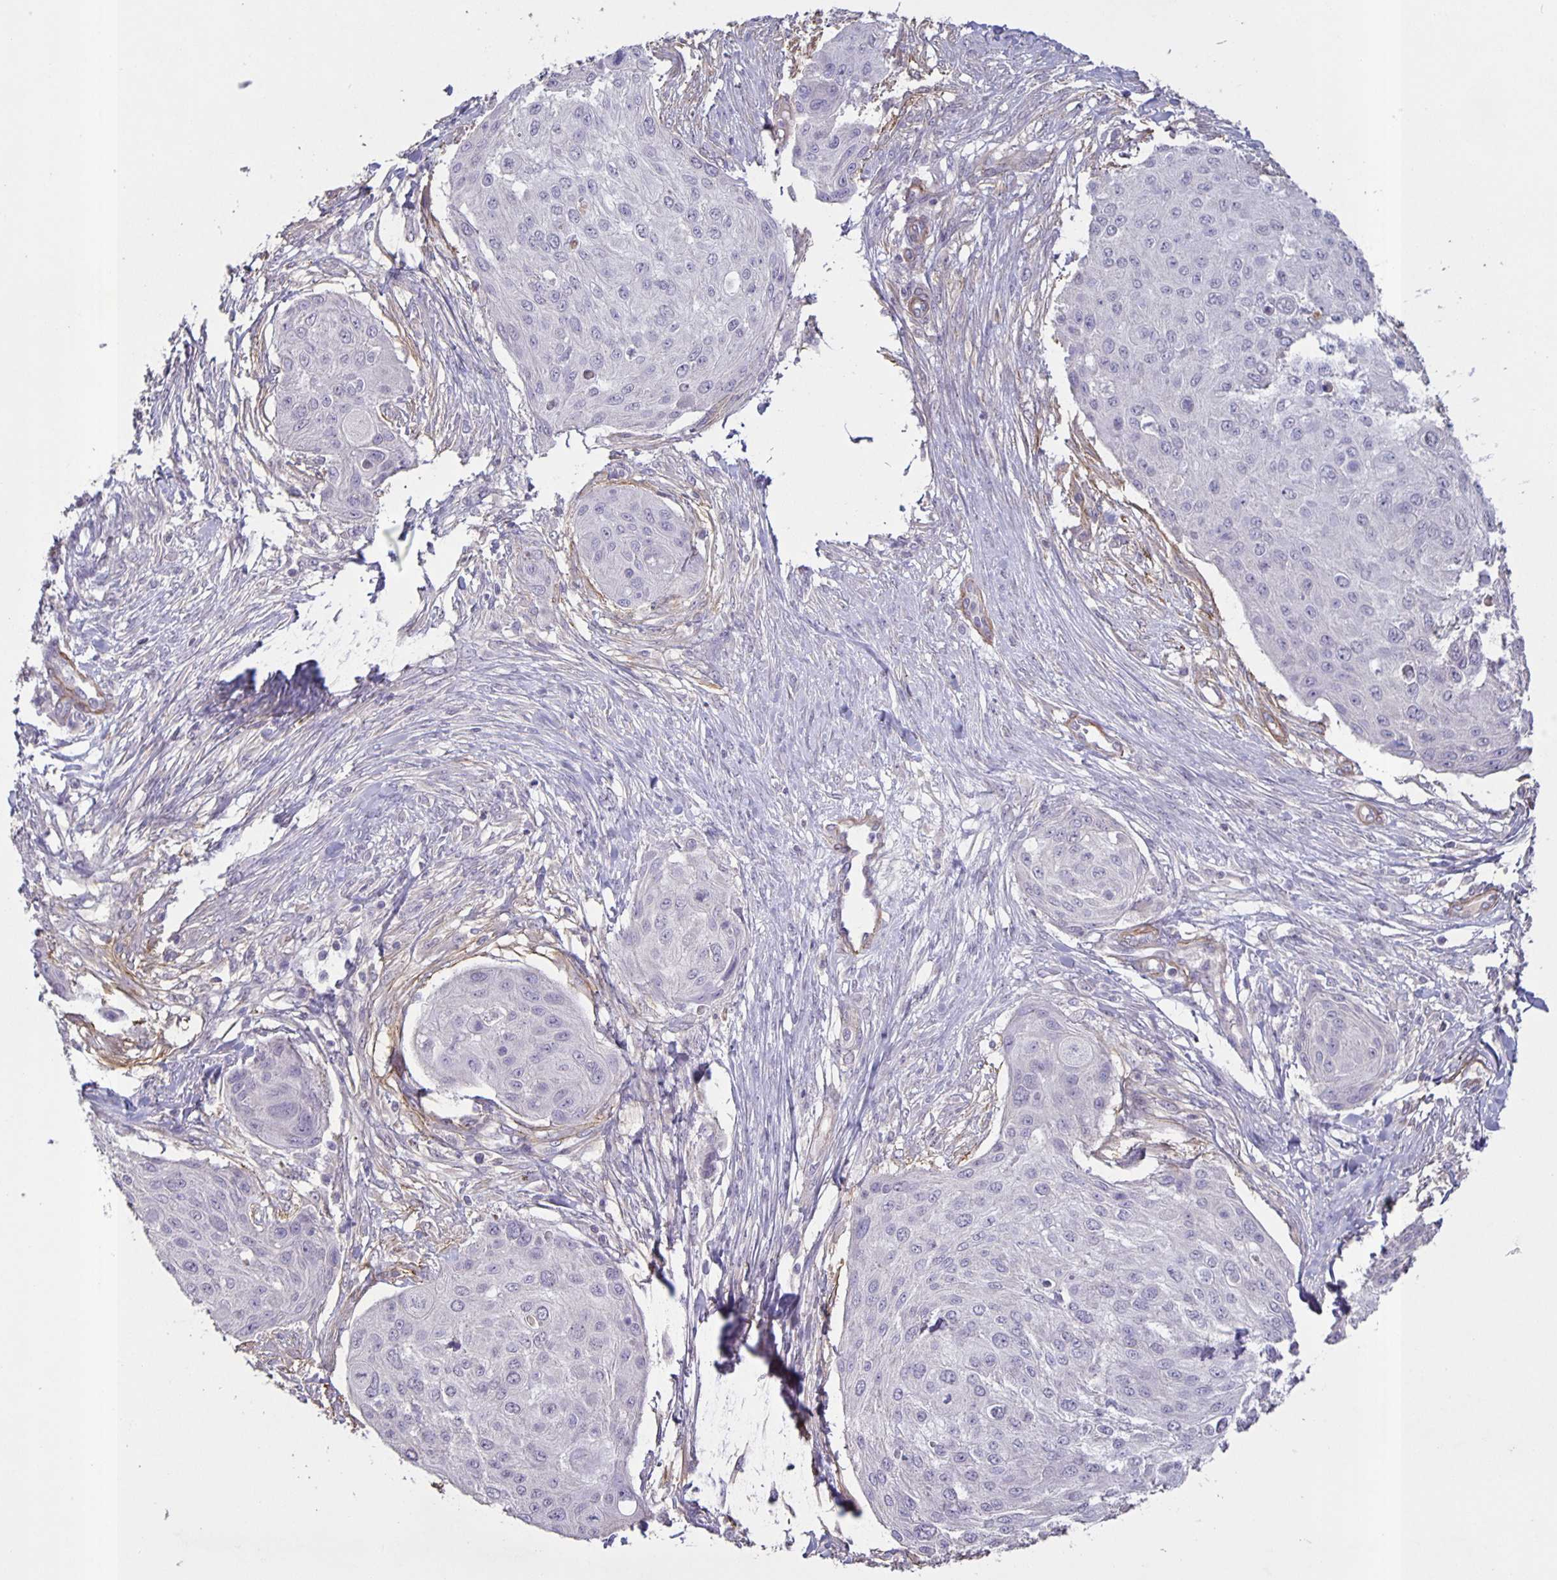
{"staining": {"intensity": "negative", "quantity": "none", "location": "none"}, "tissue": "skin cancer", "cell_type": "Tumor cells", "image_type": "cancer", "snomed": [{"axis": "morphology", "description": "Squamous cell carcinoma, NOS"}, {"axis": "topography", "description": "Skin"}], "caption": "High power microscopy histopathology image of an immunohistochemistry image of skin cancer (squamous cell carcinoma), revealing no significant staining in tumor cells.", "gene": "SRCIN1", "patient": {"sex": "female", "age": 87}}